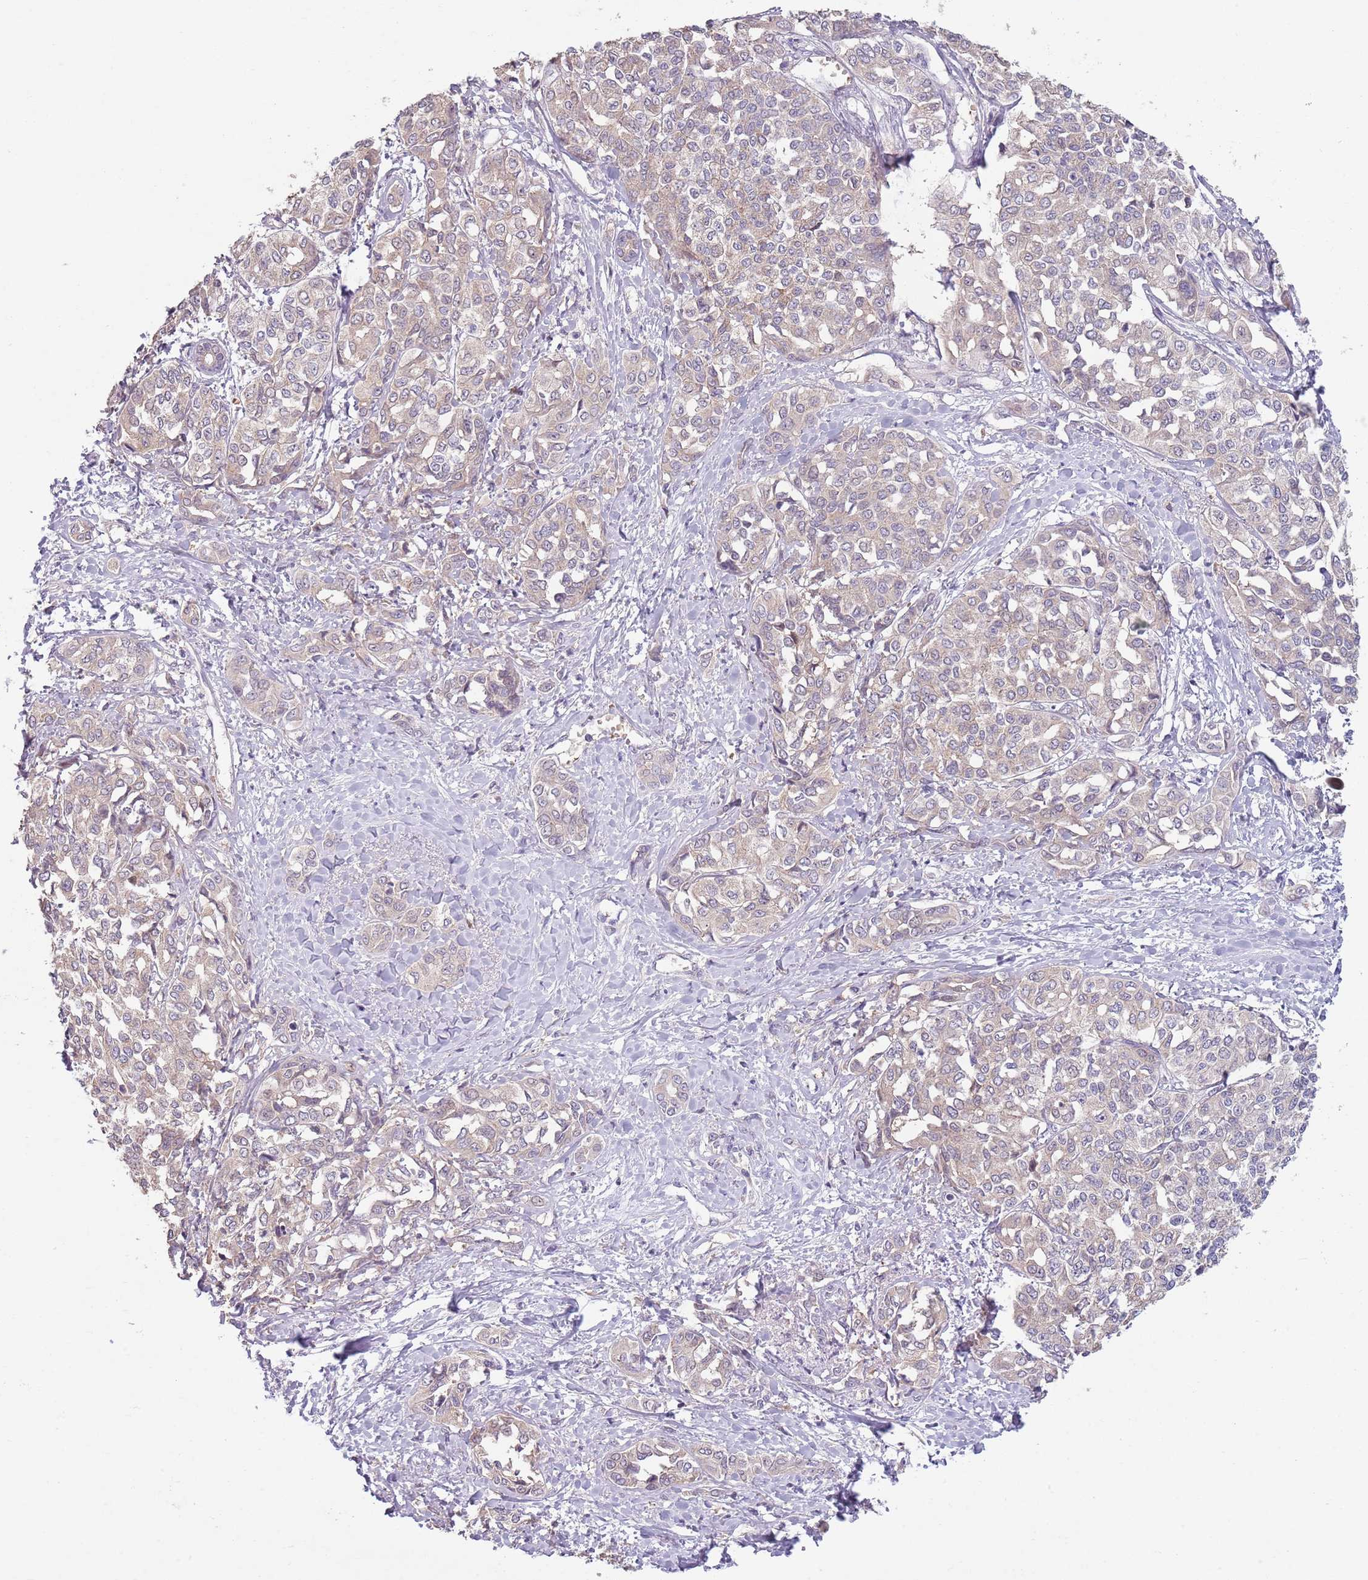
{"staining": {"intensity": "weak", "quantity": "25%-75%", "location": "cytoplasmic/membranous"}, "tissue": "liver cancer", "cell_type": "Tumor cells", "image_type": "cancer", "snomed": [{"axis": "morphology", "description": "Cholangiocarcinoma"}, {"axis": "topography", "description": "Liver"}], "caption": "Weak cytoplasmic/membranous staining is seen in approximately 25%-75% of tumor cells in cholangiocarcinoma (liver).", "gene": "TEKT4", "patient": {"sex": "female", "age": 77}}